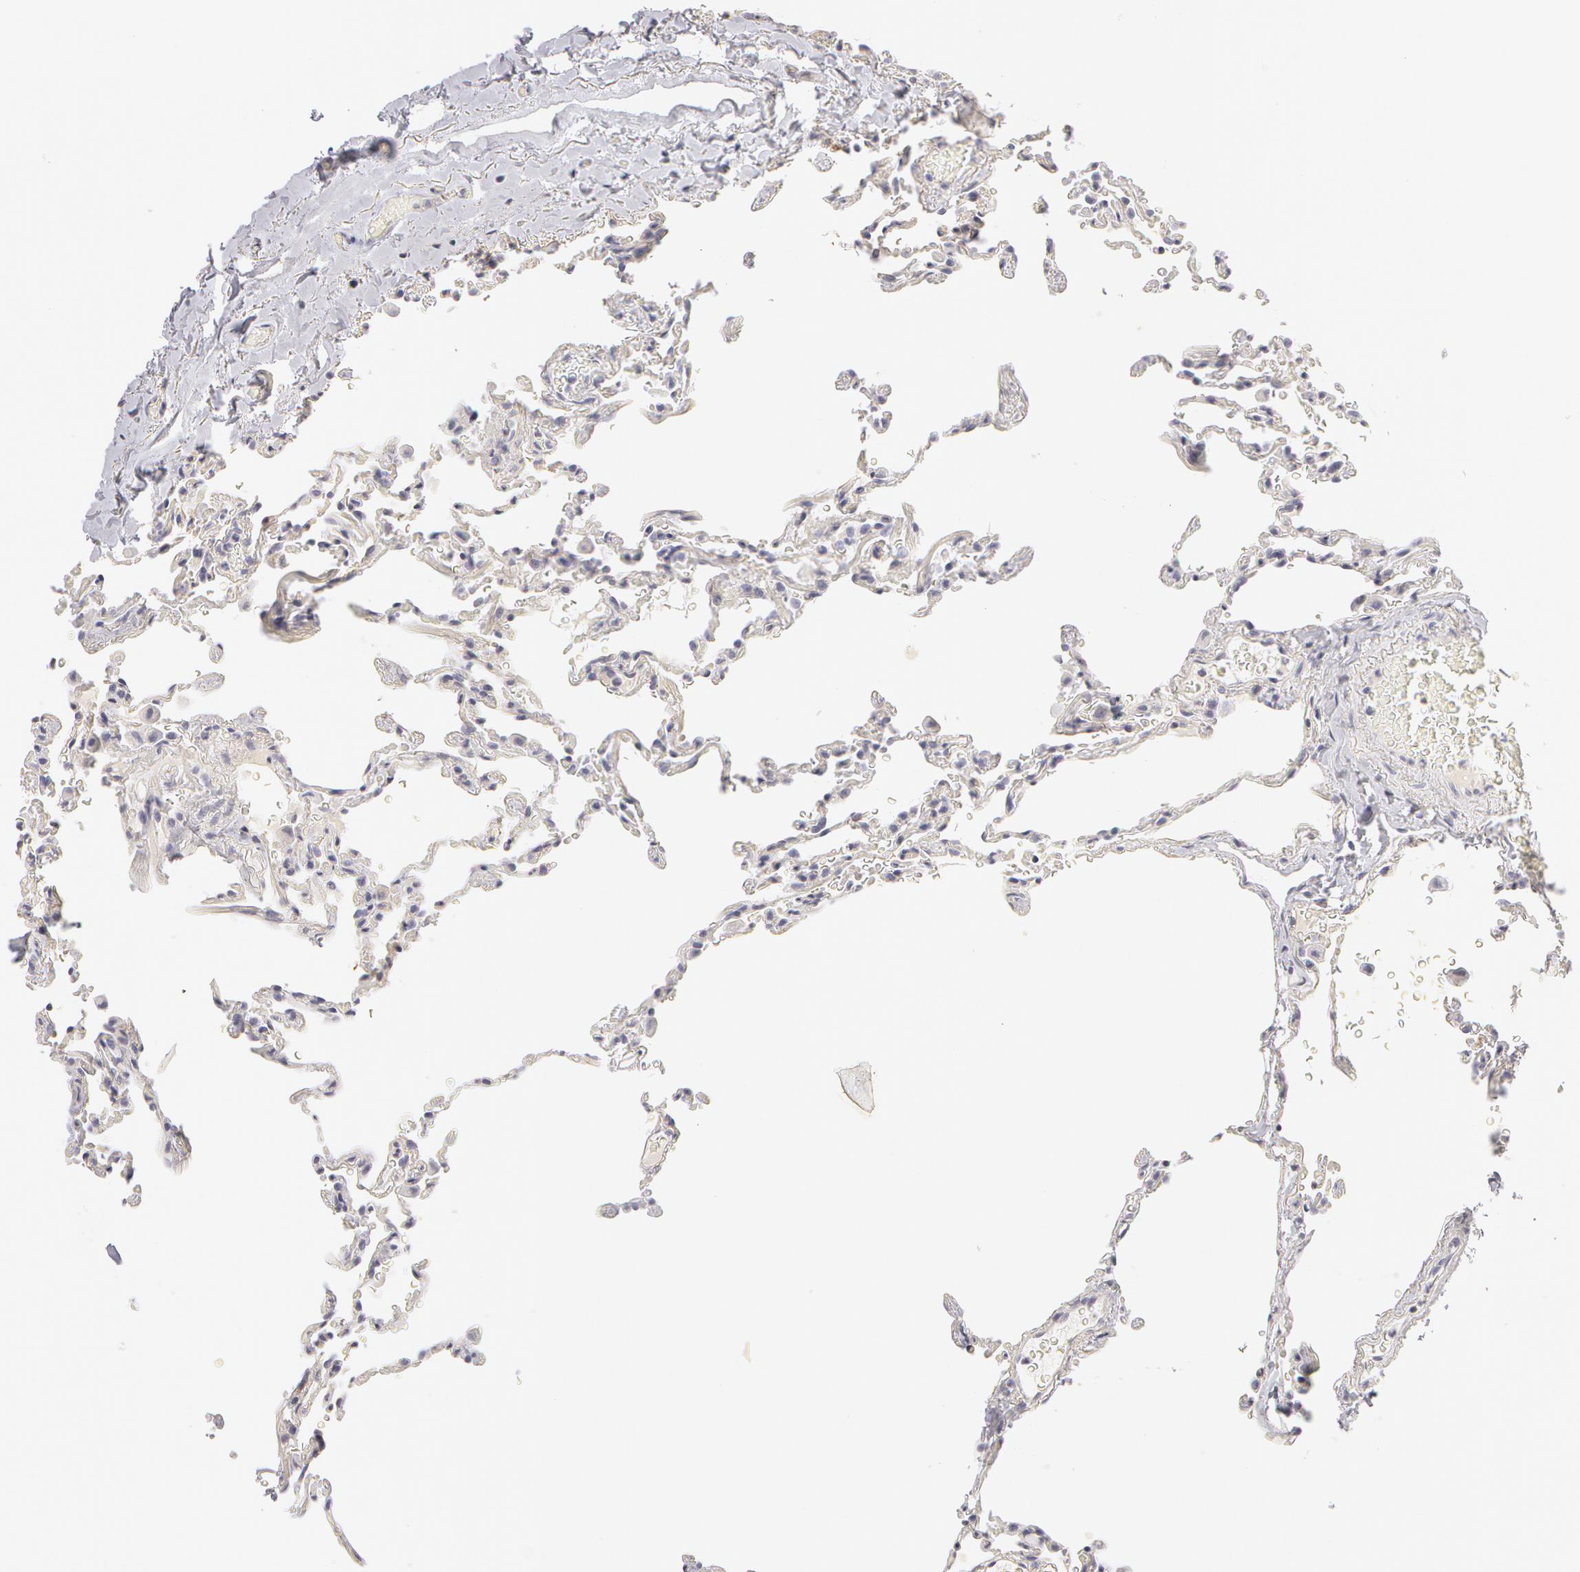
{"staining": {"intensity": "negative", "quantity": "none", "location": "none"}, "tissue": "lung", "cell_type": "Alveolar cells", "image_type": "normal", "snomed": [{"axis": "morphology", "description": "Normal tissue, NOS"}, {"axis": "topography", "description": "Lung"}], "caption": "Unremarkable lung was stained to show a protein in brown. There is no significant expression in alveolar cells. (Stains: DAB (3,3'-diaminobenzidine) IHC with hematoxylin counter stain, Microscopy: brightfield microscopy at high magnification).", "gene": "ABCB1", "patient": {"sex": "female", "age": 61}}